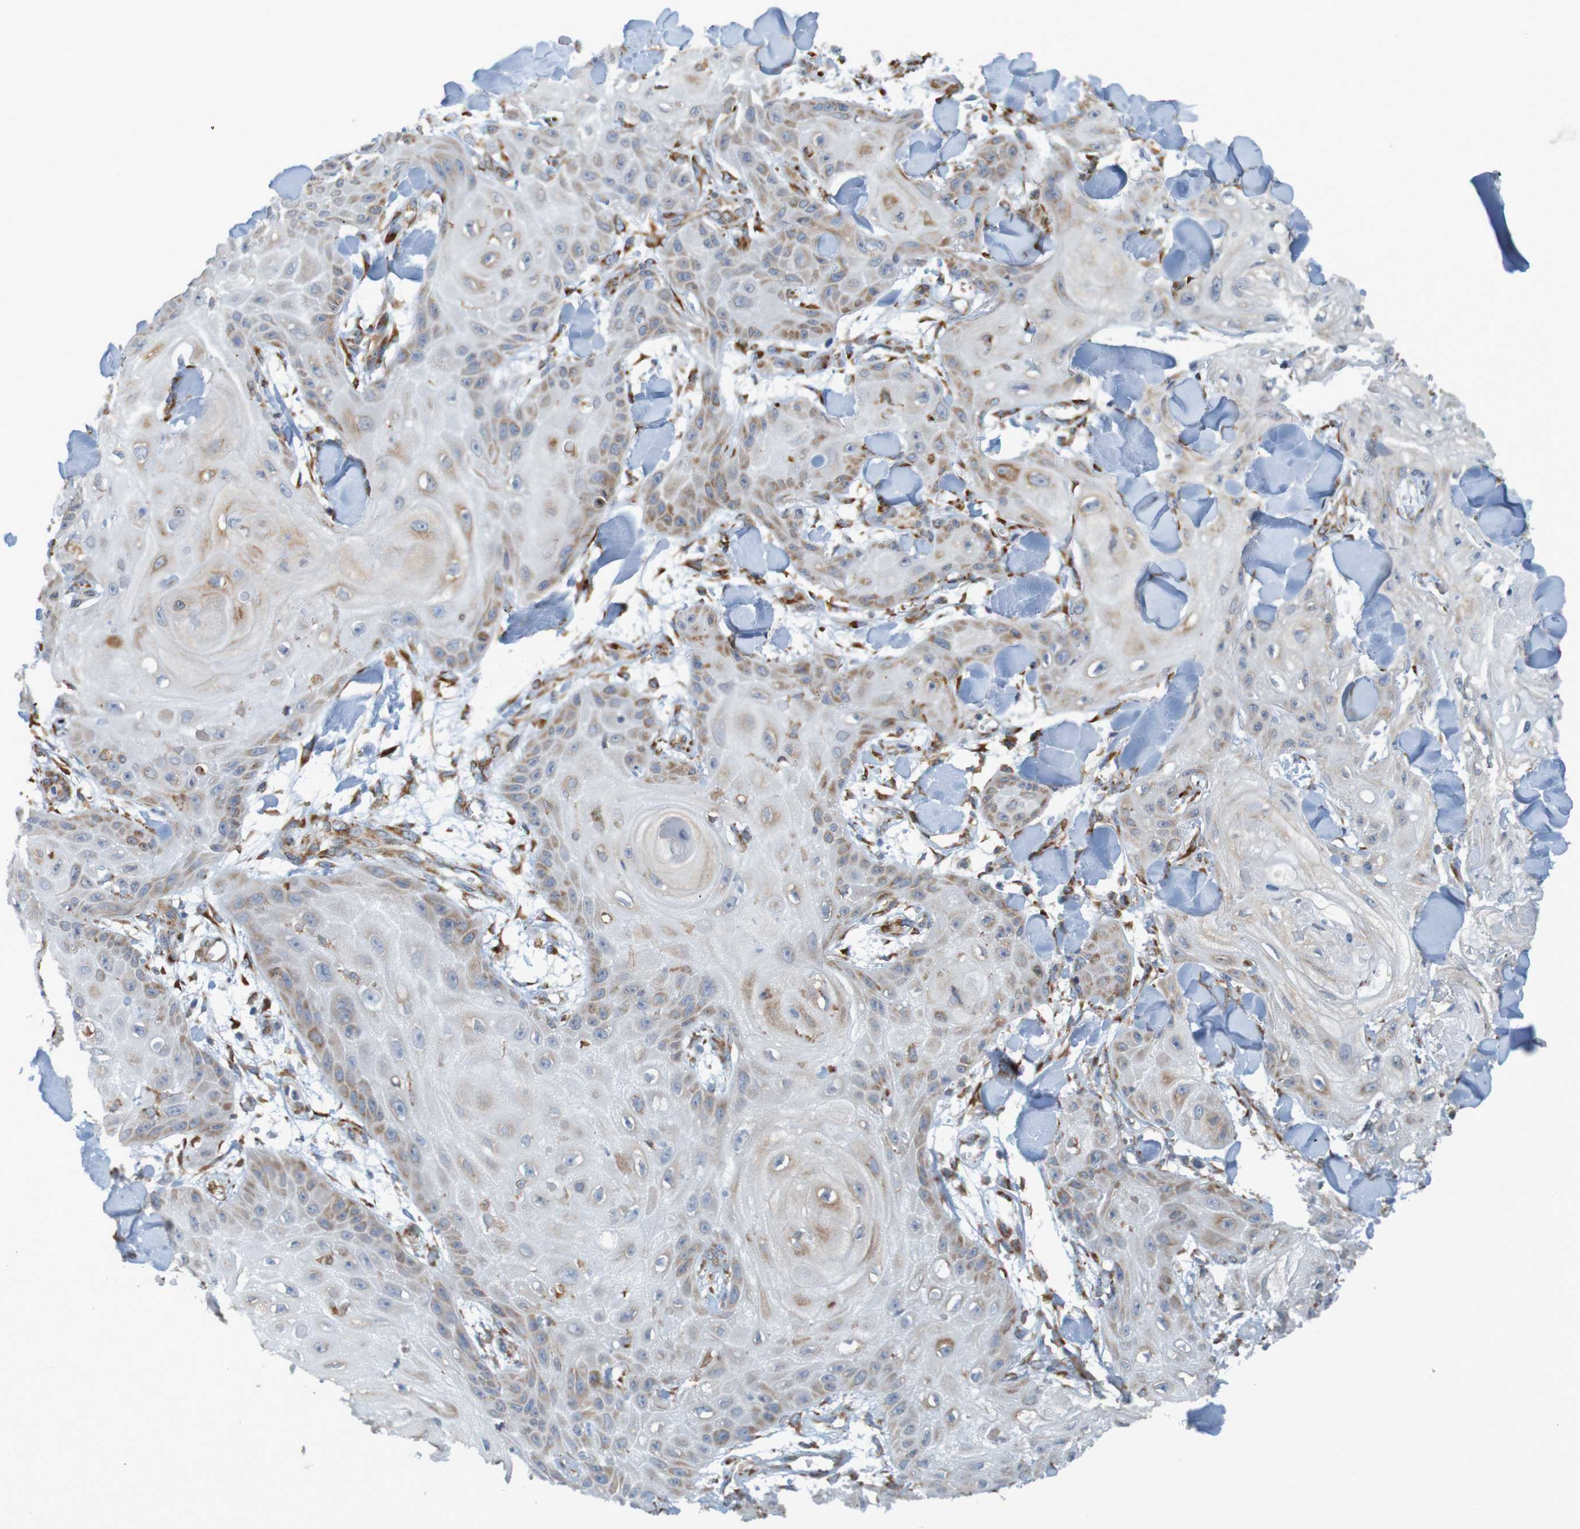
{"staining": {"intensity": "weak", "quantity": "25%-75%", "location": "cytoplasmic/membranous"}, "tissue": "skin cancer", "cell_type": "Tumor cells", "image_type": "cancer", "snomed": [{"axis": "morphology", "description": "Squamous cell carcinoma, NOS"}, {"axis": "topography", "description": "Skin"}], "caption": "This photomicrograph shows skin squamous cell carcinoma stained with immunohistochemistry to label a protein in brown. The cytoplasmic/membranous of tumor cells show weak positivity for the protein. Nuclei are counter-stained blue.", "gene": "SSR1", "patient": {"sex": "male", "age": 74}}